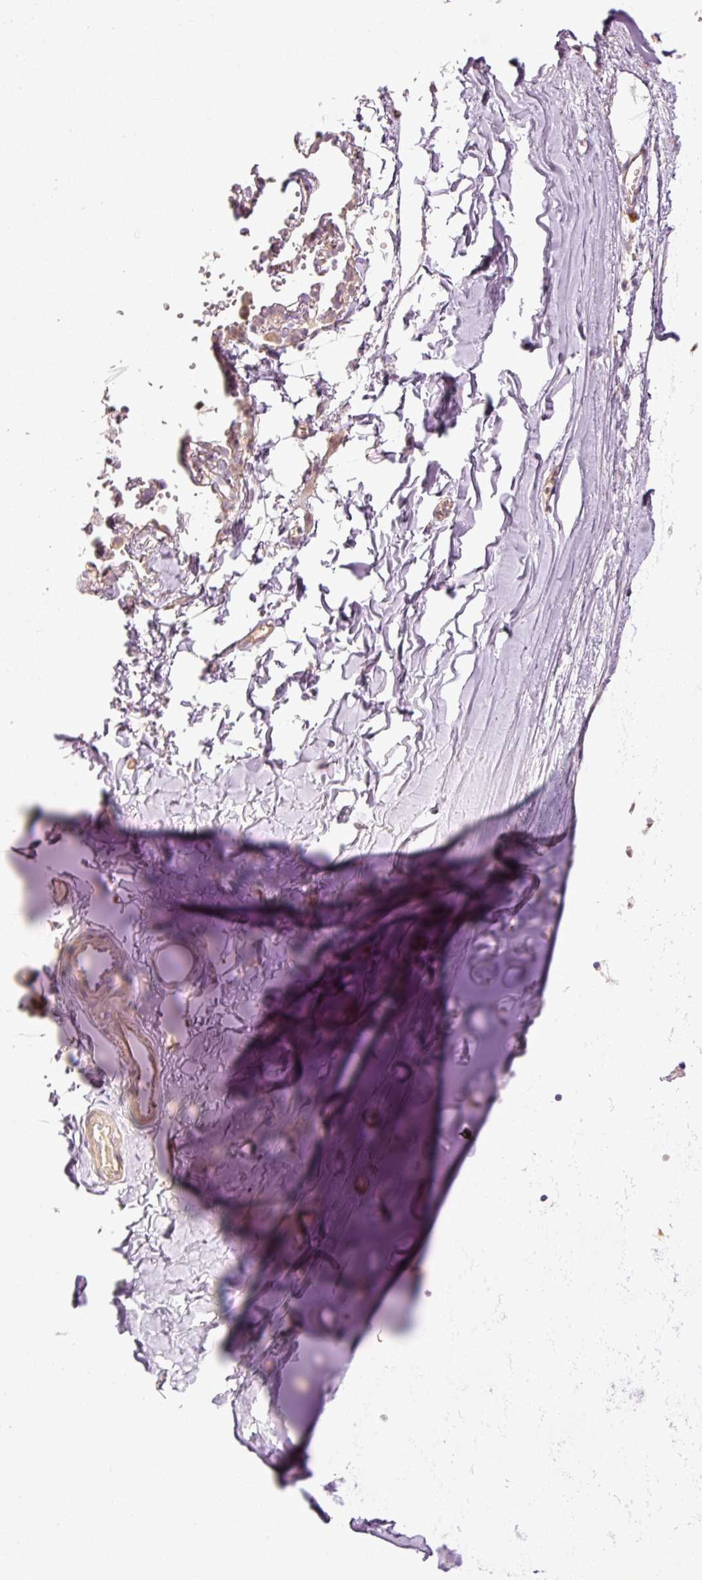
{"staining": {"intensity": "moderate", "quantity": "<25%", "location": "cytoplasmic/membranous"}, "tissue": "soft tissue", "cell_type": "Chondrocytes", "image_type": "normal", "snomed": [{"axis": "morphology", "description": "Normal tissue, NOS"}, {"axis": "topography", "description": "Cartilage tissue"}, {"axis": "topography", "description": "Bronchus"}, {"axis": "topography", "description": "Peripheral nerve tissue"}], "caption": "Protein analysis of benign soft tissue shows moderate cytoplasmic/membranous expression in about <25% of chondrocytes.", "gene": "MAP10", "patient": {"sex": "female", "age": 59}}